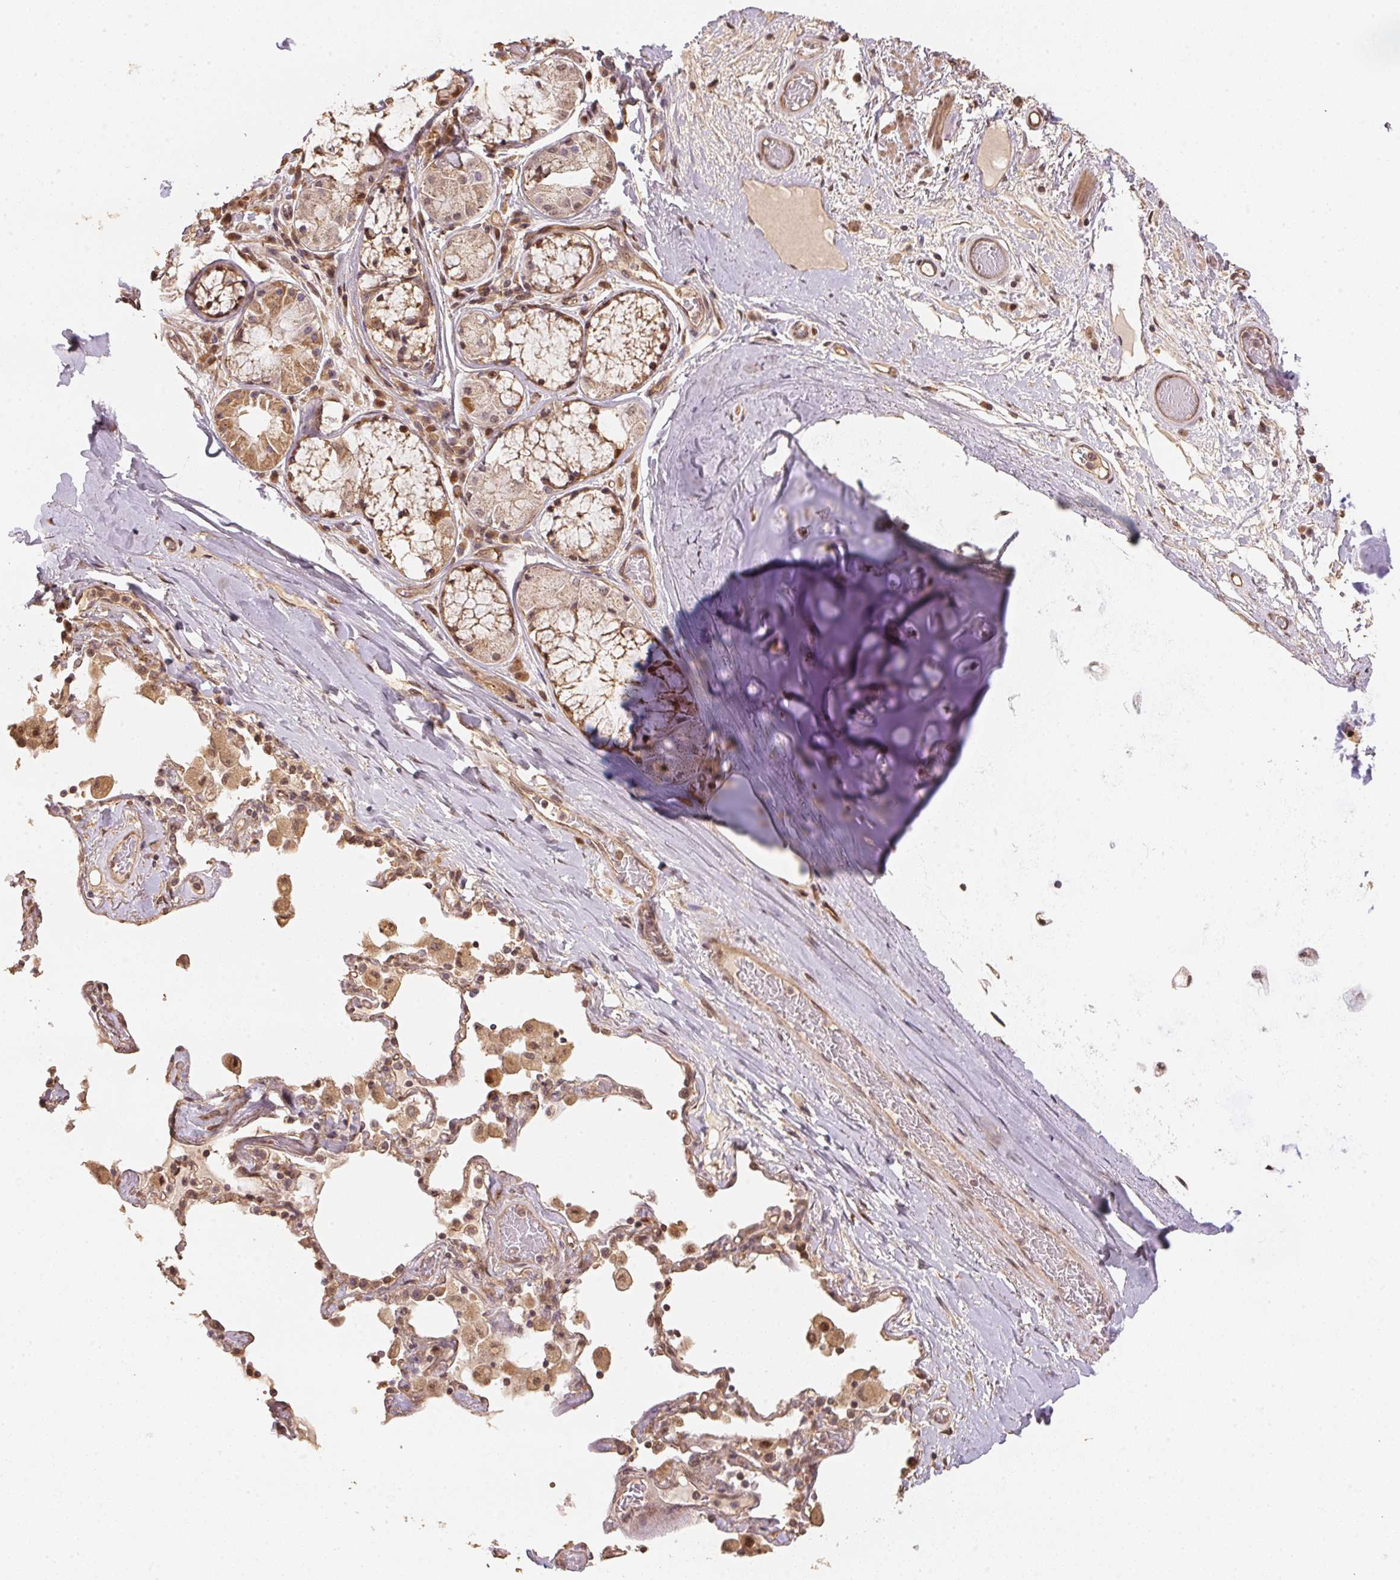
{"staining": {"intensity": "moderate", "quantity": ">75%", "location": "cytoplasmic/membranous"}, "tissue": "adipose tissue", "cell_type": "Adipocytes", "image_type": "normal", "snomed": [{"axis": "morphology", "description": "Normal tissue, NOS"}, {"axis": "topography", "description": "Cartilage tissue"}, {"axis": "topography", "description": "Bronchus"}], "caption": "Immunohistochemistry (DAB) staining of unremarkable adipose tissue reveals moderate cytoplasmic/membranous protein positivity in approximately >75% of adipocytes.", "gene": "TMEM222", "patient": {"sex": "male", "age": 64}}